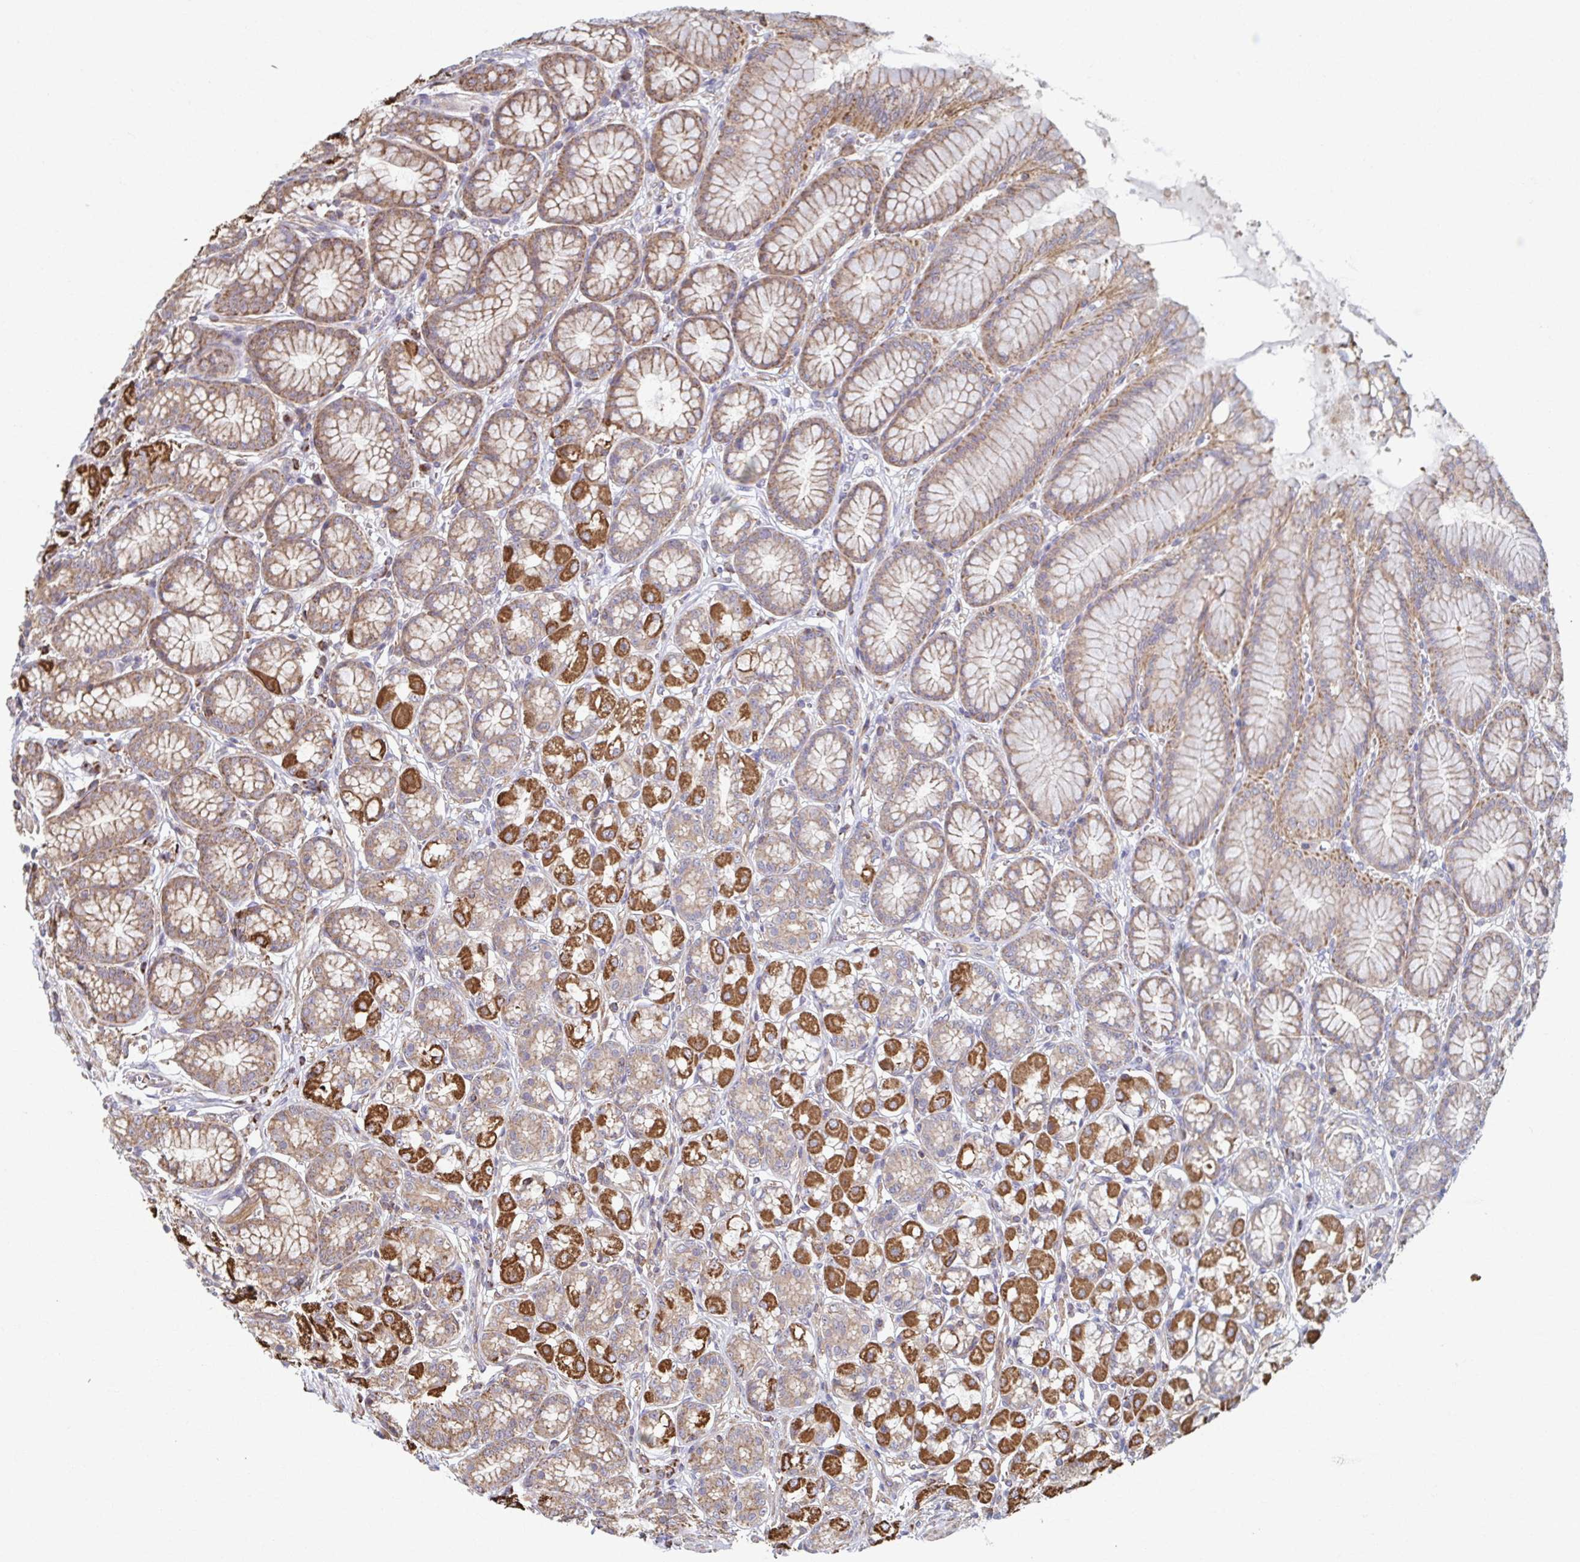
{"staining": {"intensity": "strong", "quantity": "25%-75%", "location": "cytoplasmic/membranous"}, "tissue": "stomach", "cell_type": "Glandular cells", "image_type": "normal", "snomed": [{"axis": "morphology", "description": "Normal tissue, NOS"}, {"axis": "topography", "description": "Stomach"}, {"axis": "topography", "description": "Stomach, lower"}], "caption": "Brown immunohistochemical staining in unremarkable stomach displays strong cytoplasmic/membranous staining in about 25%-75% of glandular cells.", "gene": "KLHL34", "patient": {"sex": "male", "age": 76}}